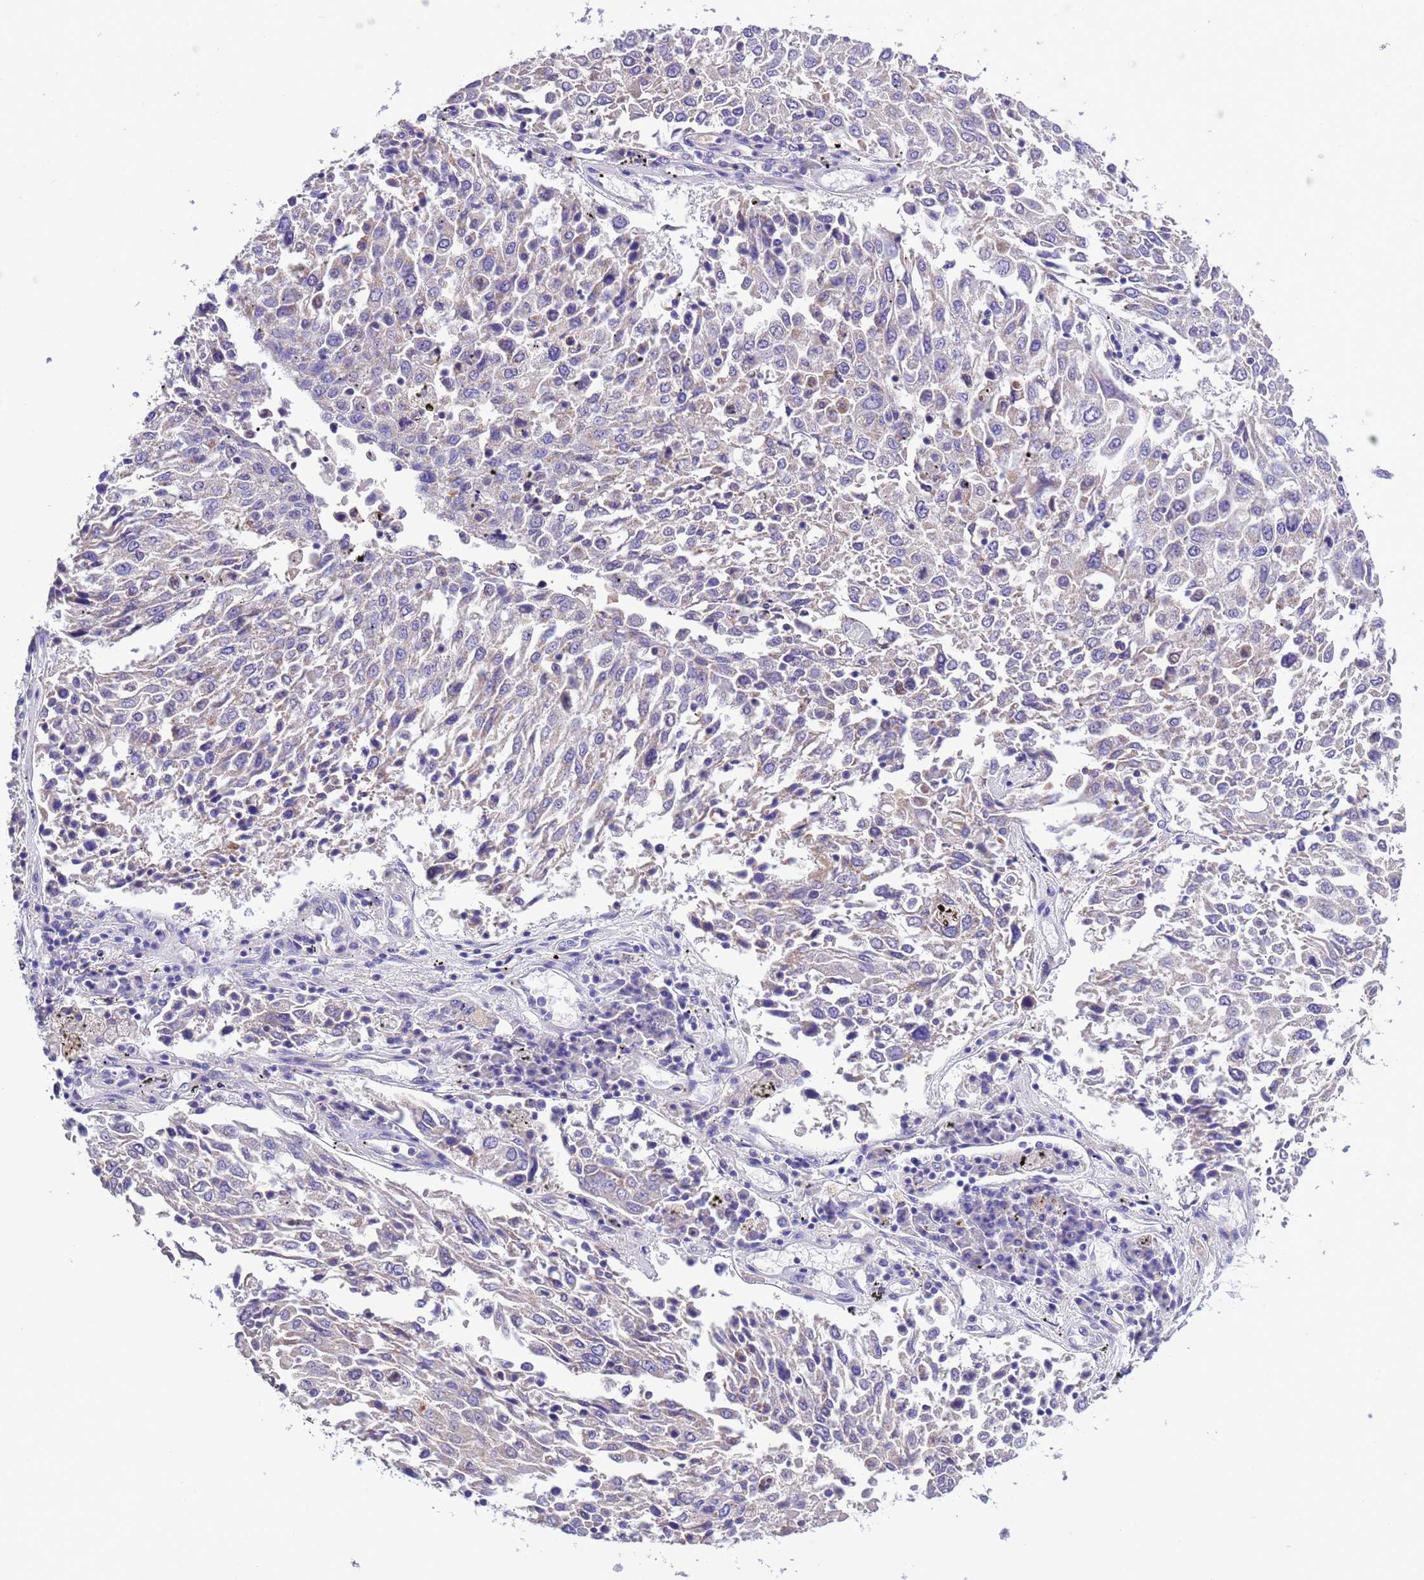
{"staining": {"intensity": "negative", "quantity": "none", "location": "none"}, "tissue": "lung cancer", "cell_type": "Tumor cells", "image_type": "cancer", "snomed": [{"axis": "morphology", "description": "Squamous cell carcinoma, NOS"}, {"axis": "topography", "description": "Lung"}], "caption": "IHC of human lung squamous cell carcinoma displays no positivity in tumor cells.", "gene": "KICS2", "patient": {"sex": "male", "age": 65}}